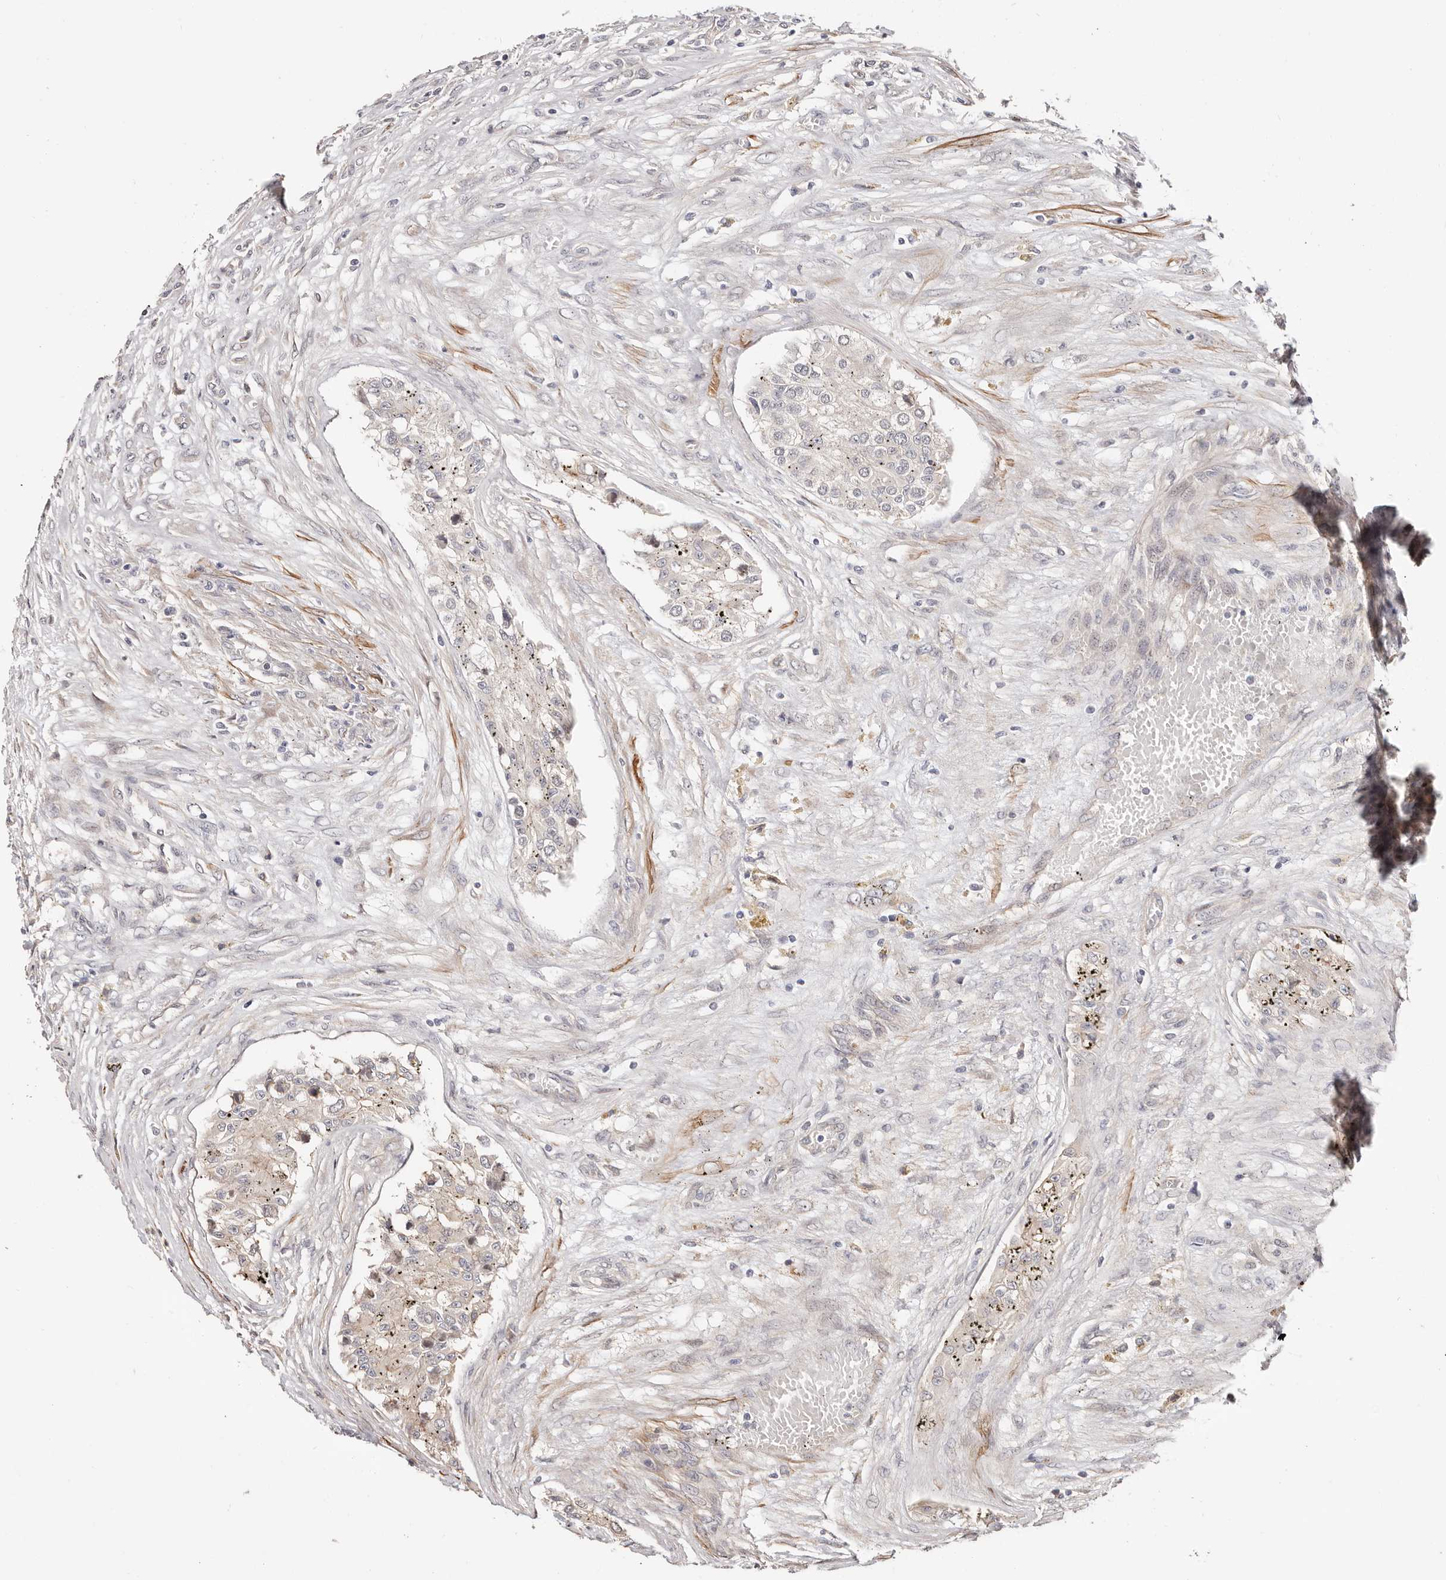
{"staining": {"intensity": "negative", "quantity": "none", "location": "none"}, "tissue": "testis cancer", "cell_type": "Tumor cells", "image_type": "cancer", "snomed": [{"axis": "morphology", "description": "Carcinoma, Embryonal, NOS"}, {"axis": "topography", "description": "Testis"}], "caption": "A high-resolution image shows immunohistochemistry (IHC) staining of testis cancer, which displays no significant staining in tumor cells.", "gene": "TRIP13", "patient": {"sex": "male", "age": 25}}